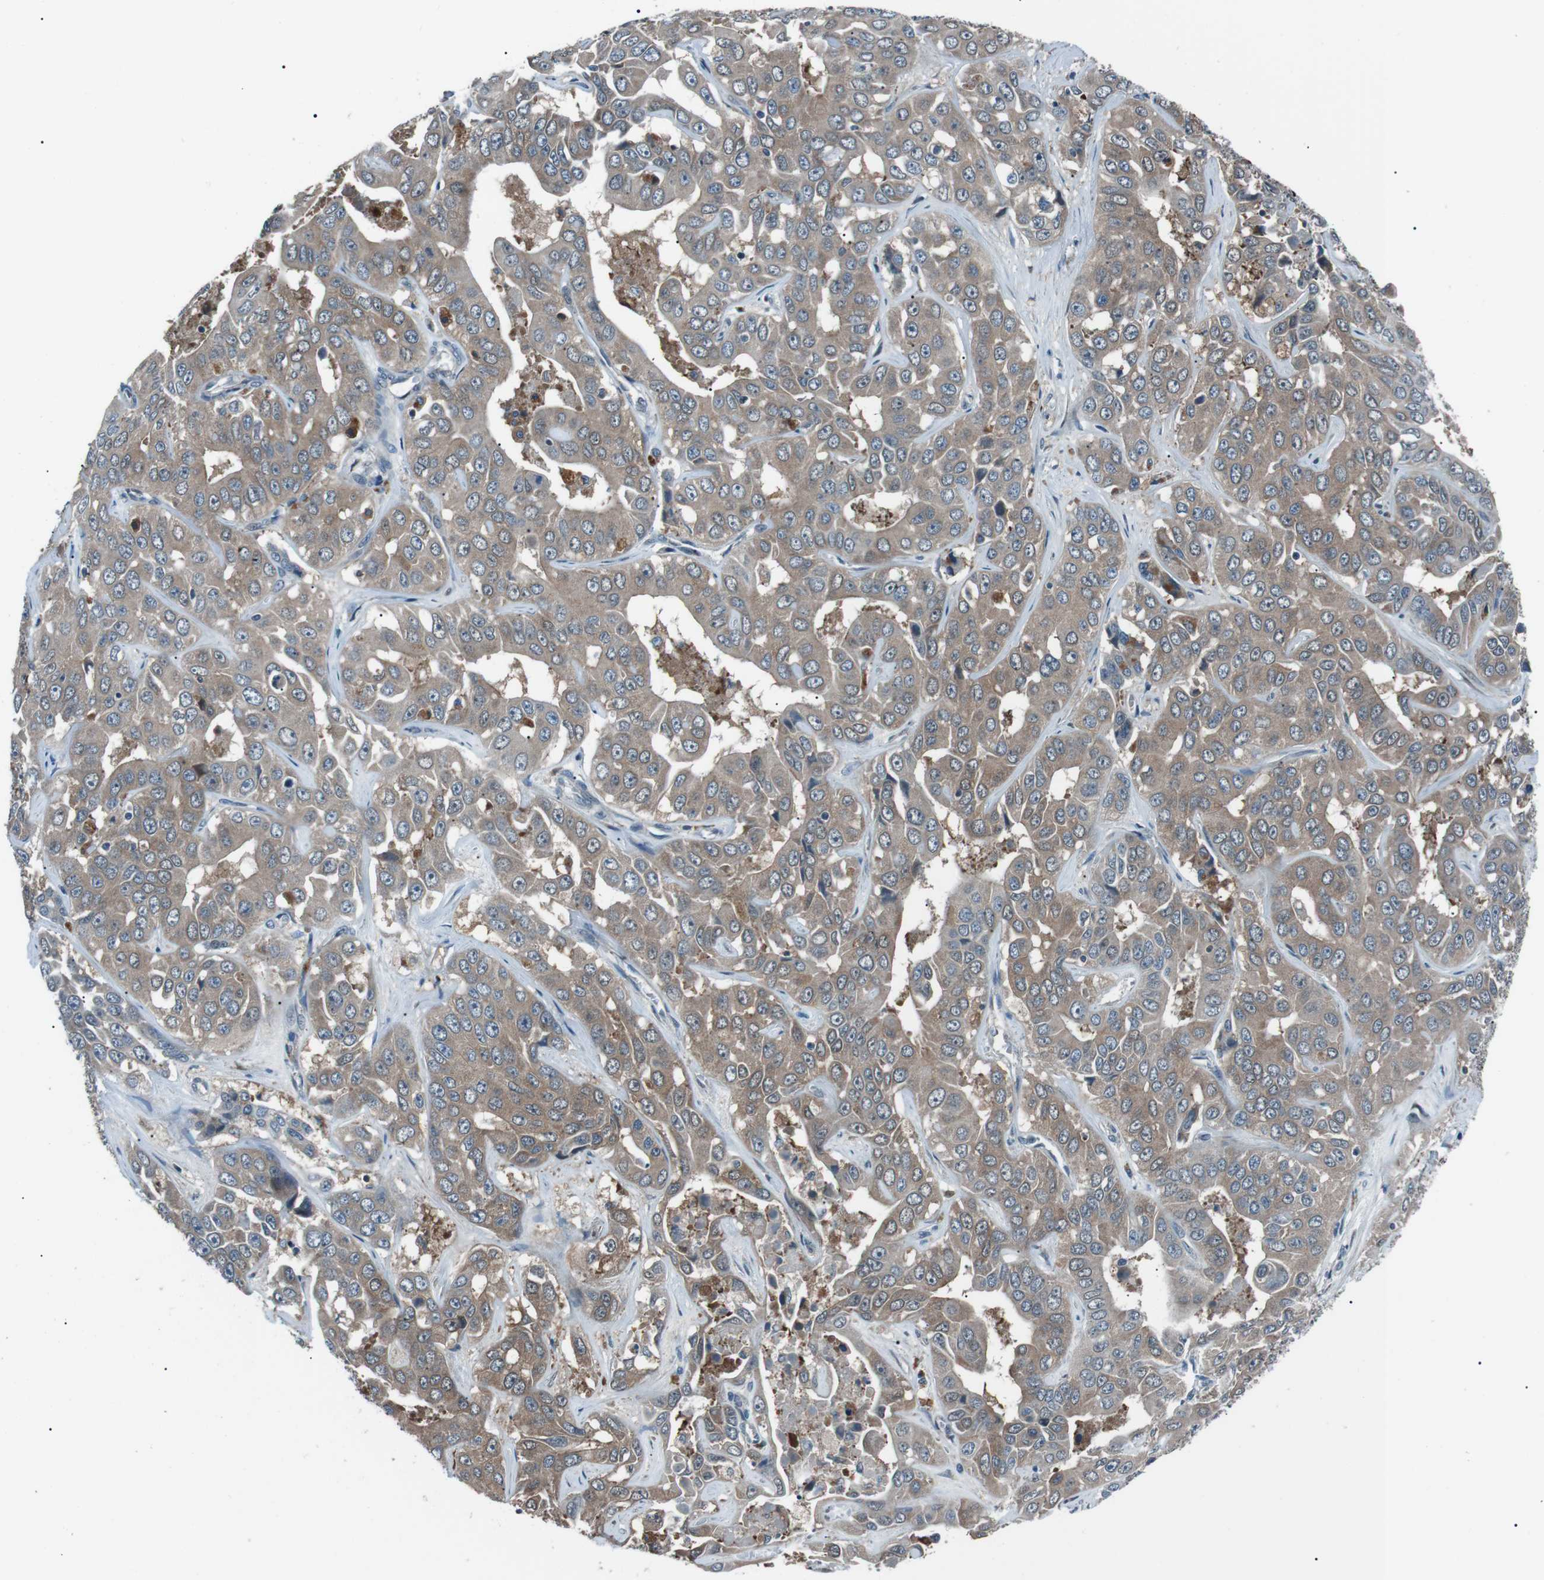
{"staining": {"intensity": "weak", "quantity": ">75%", "location": "cytoplasmic/membranous"}, "tissue": "liver cancer", "cell_type": "Tumor cells", "image_type": "cancer", "snomed": [{"axis": "morphology", "description": "Cholangiocarcinoma"}, {"axis": "topography", "description": "Liver"}], "caption": "Human liver cholangiocarcinoma stained for a protein (brown) reveals weak cytoplasmic/membranous positive positivity in about >75% of tumor cells.", "gene": "LRIG2", "patient": {"sex": "female", "age": 52}}